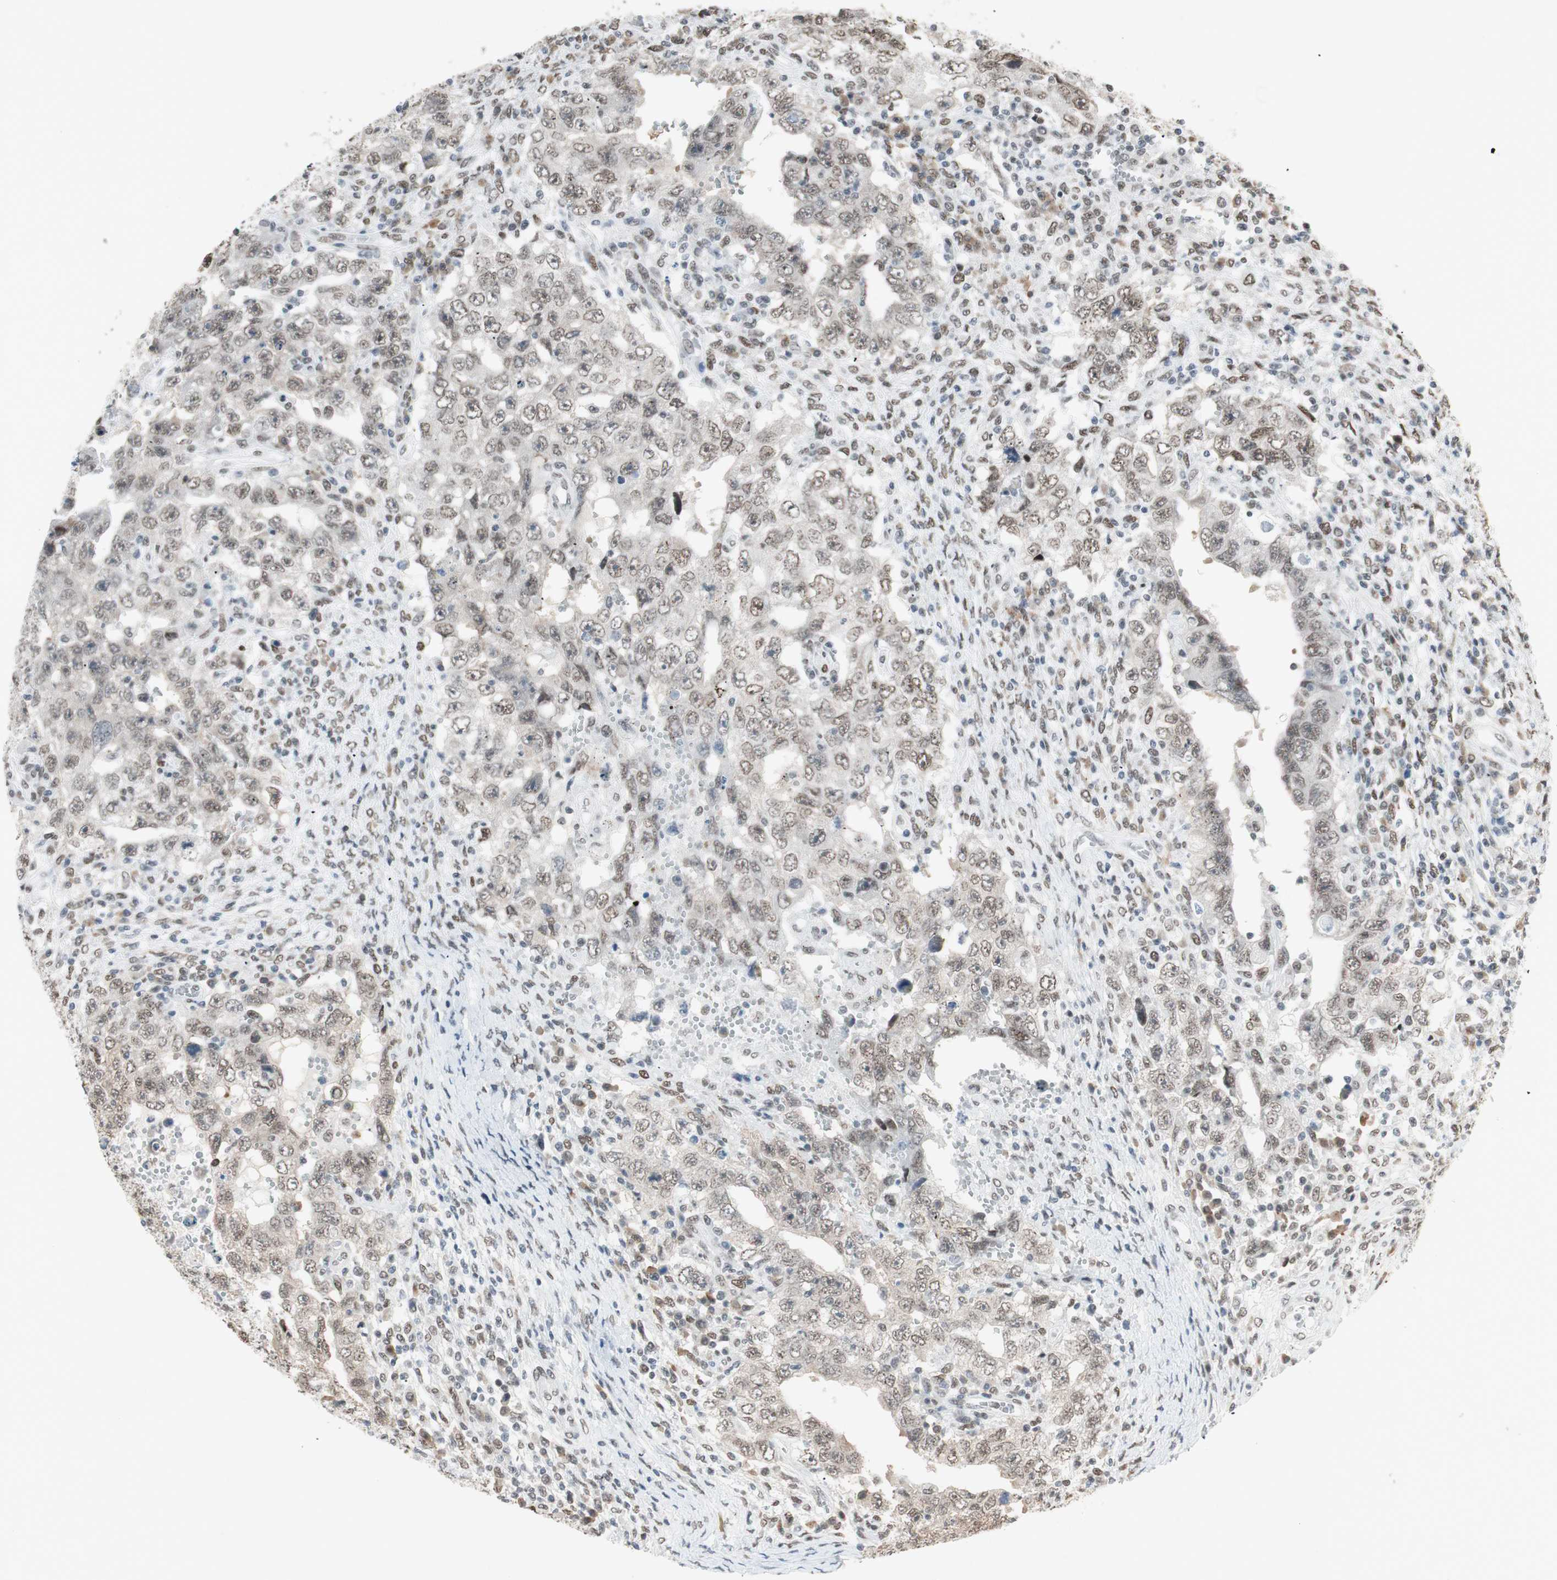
{"staining": {"intensity": "weak", "quantity": "25%-75%", "location": "nuclear"}, "tissue": "testis cancer", "cell_type": "Tumor cells", "image_type": "cancer", "snomed": [{"axis": "morphology", "description": "Carcinoma, Embryonal, NOS"}, {"axis": "topography", "description": "Testis"}], "caption": "This histopathology image demonstrates testis embryonal carcinoma stained with immunohistochemistry (IHC) to label a protein in brown. The nuclear of tumor cells show weak positivity for the protein. Nuclei are counter-stained blue.", "gene": "SMARCE1", "patient": {"sex": "male", "age": 26}}